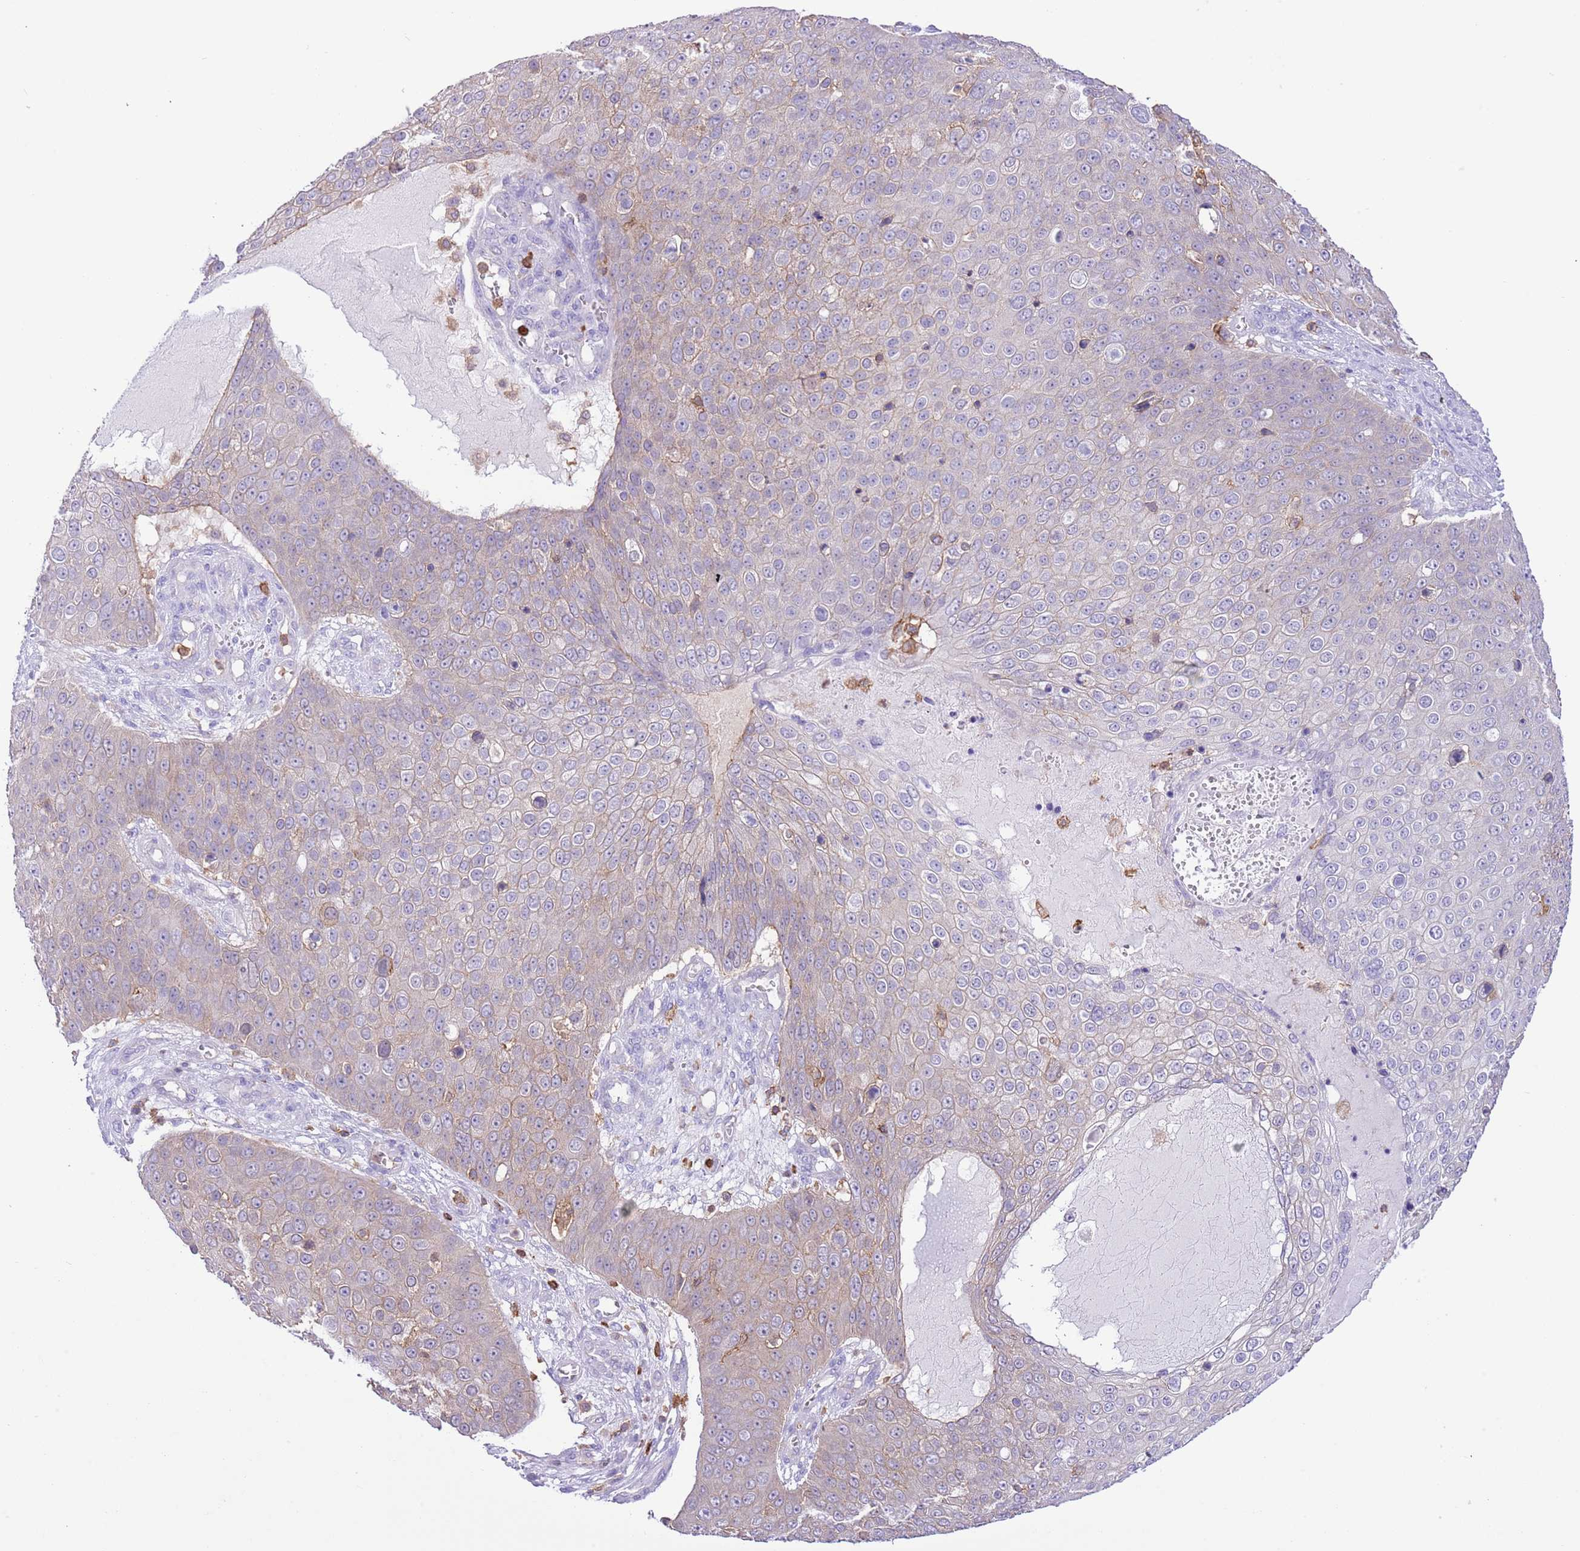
{"staining": {"intensity": "negative", "quantity": "none", "location": "none"}, "tissue": "skin cancer", "cell_type": "Tumor cells", "image_type": "cancer", "snomed": [{"axis": "morphology", "description": "Squamous cell carcinoma, NOS"}, {"axis": "topography", "description": "Skin"}], "caption": "DAB (3,3'-diaminobenzidine) immunohistochemical staining of human skin squamous cell carcinoma shows no significant expression in tumor cells.", "gene": "EFHD2", "patient": {"sex": "male", "age": 71}}